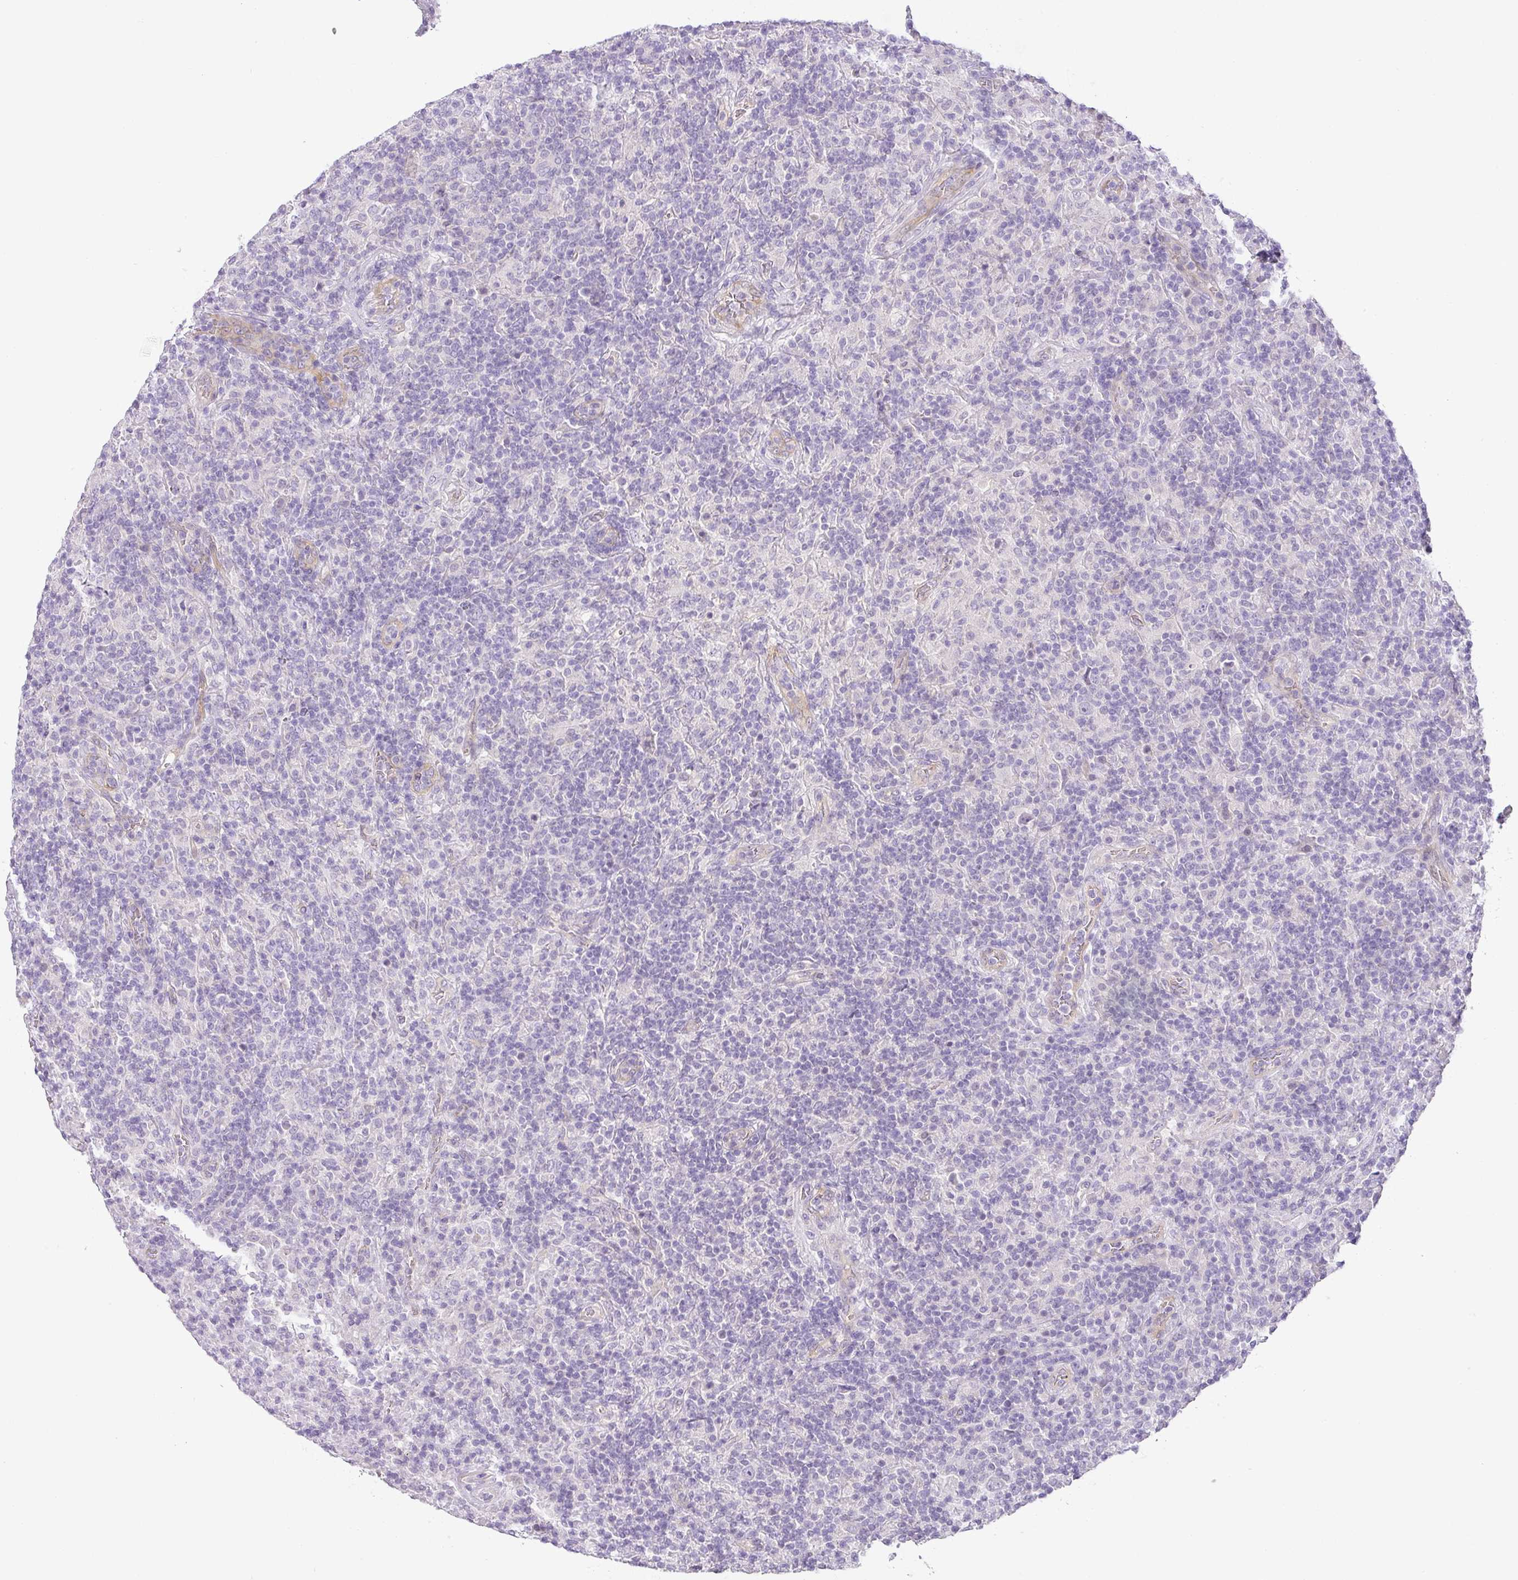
{"staining": {"intensity": "negative", "quantity": "none", "location": "none"}, "tissue": "lymphoma", "cell_type": "Tumor cells", "image_type": "cancer", "snomed": [{"axis": "morphology", "description": "Hodgkin's disease, NOS"}, {"axis": "topography", "description": "Lymph node"}], "caption": "Immunohistochemical staining of lymphoma exhibits no significant staining in tumor cells.", "gene": "RAX2", "patient": {"sex": "male", "age": 70}}